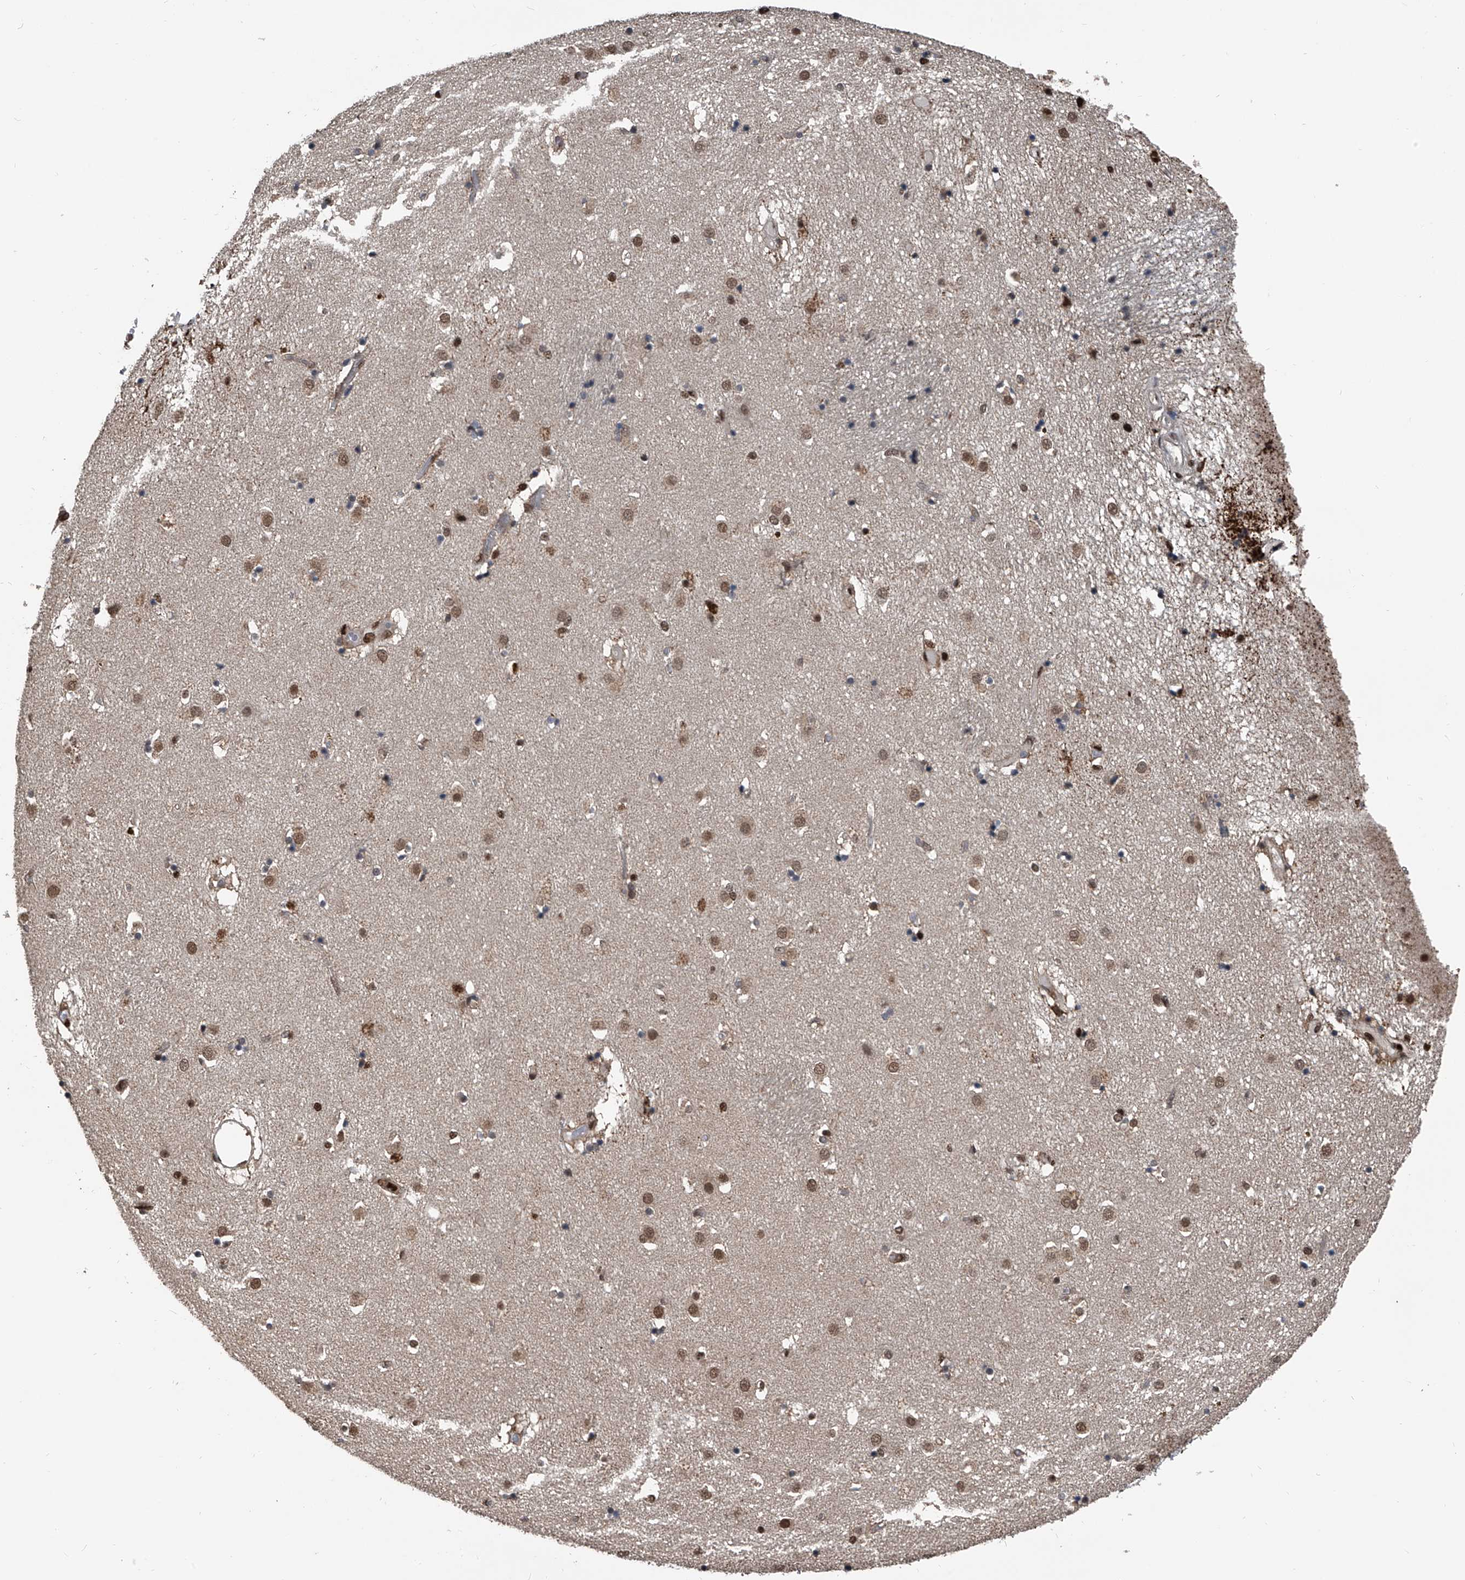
{"staining": {"intensity": "moderate", "quantity": "<25%", "location": "nuclear"}, "tissue": "caudate", "cell_type": "Glial cells", "image_type": "normal", "snomed": [{"axis": "morphology", "description": "Normal tissue, NOS"}, {"axis": "topography", "description": "Lateral ventricle wall"}], "caption": "Brown immunohistochemical staining in benign human caudate displays moderate nuclear positivity in approximately <25% of glial cells.", "gene": "FKBP5", "patient": {"sex": "male", "age": 70}}